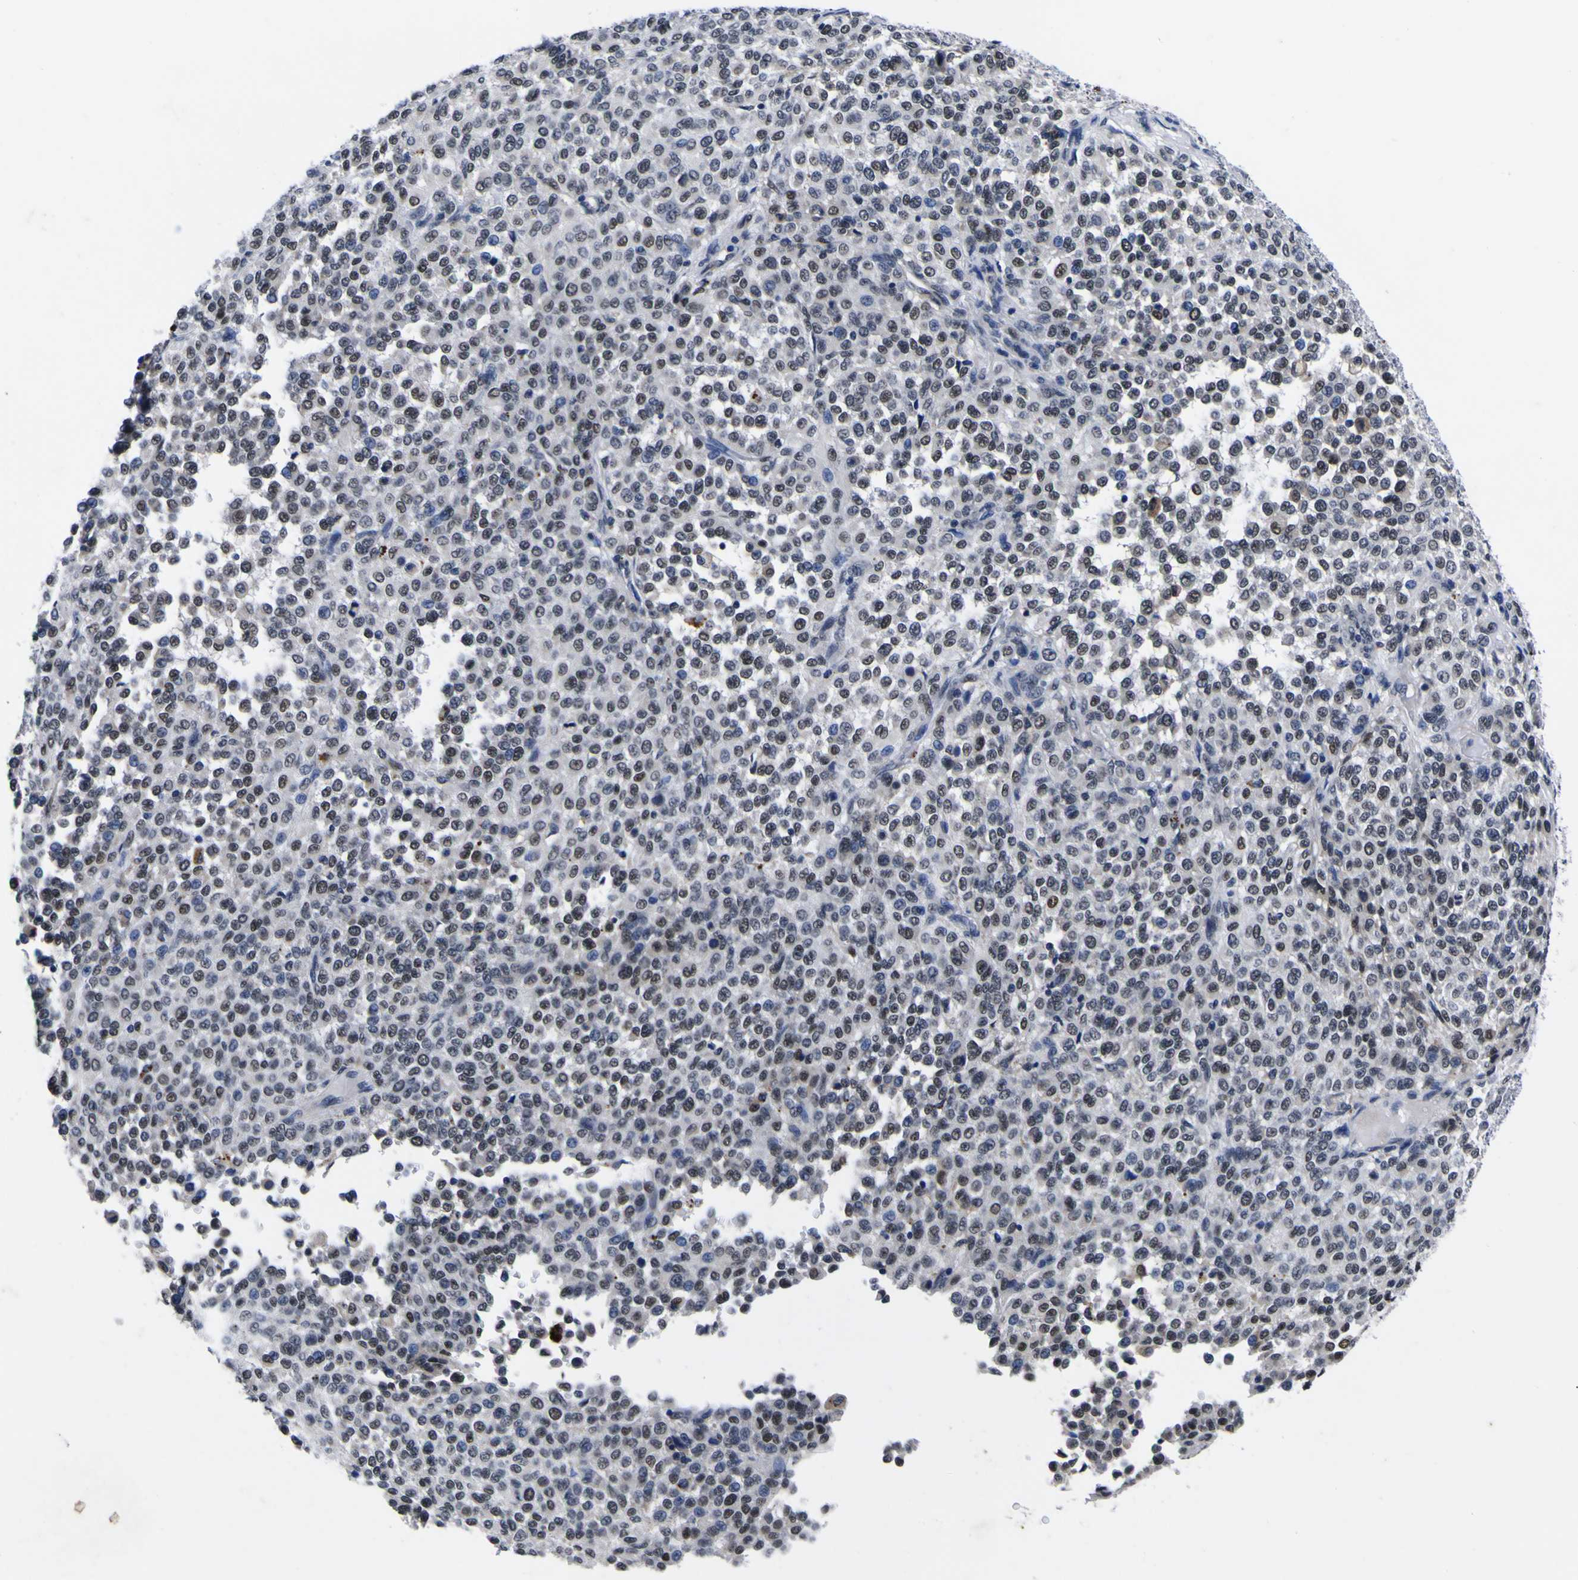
{"staining": {"intensity": "weak", "quantity": ">75%", "location": "nuclear"}, "tissue": "melanoma", "cell_type": "Tumor cells", "image_type": "cancer", "snomed": [{"axis": "morphology", "description": "Malignant melanoma, Metastatic site"}, {"axis": "topography", "description": "Pancreas"}], "caption": "DAB immunohistochemical staining of human melanoma demonstrates weak nuclear protein staining in about >75% of tumor cells.", "gene": "IGFLR1", "patient": {"sex": "female", "age": 30}}